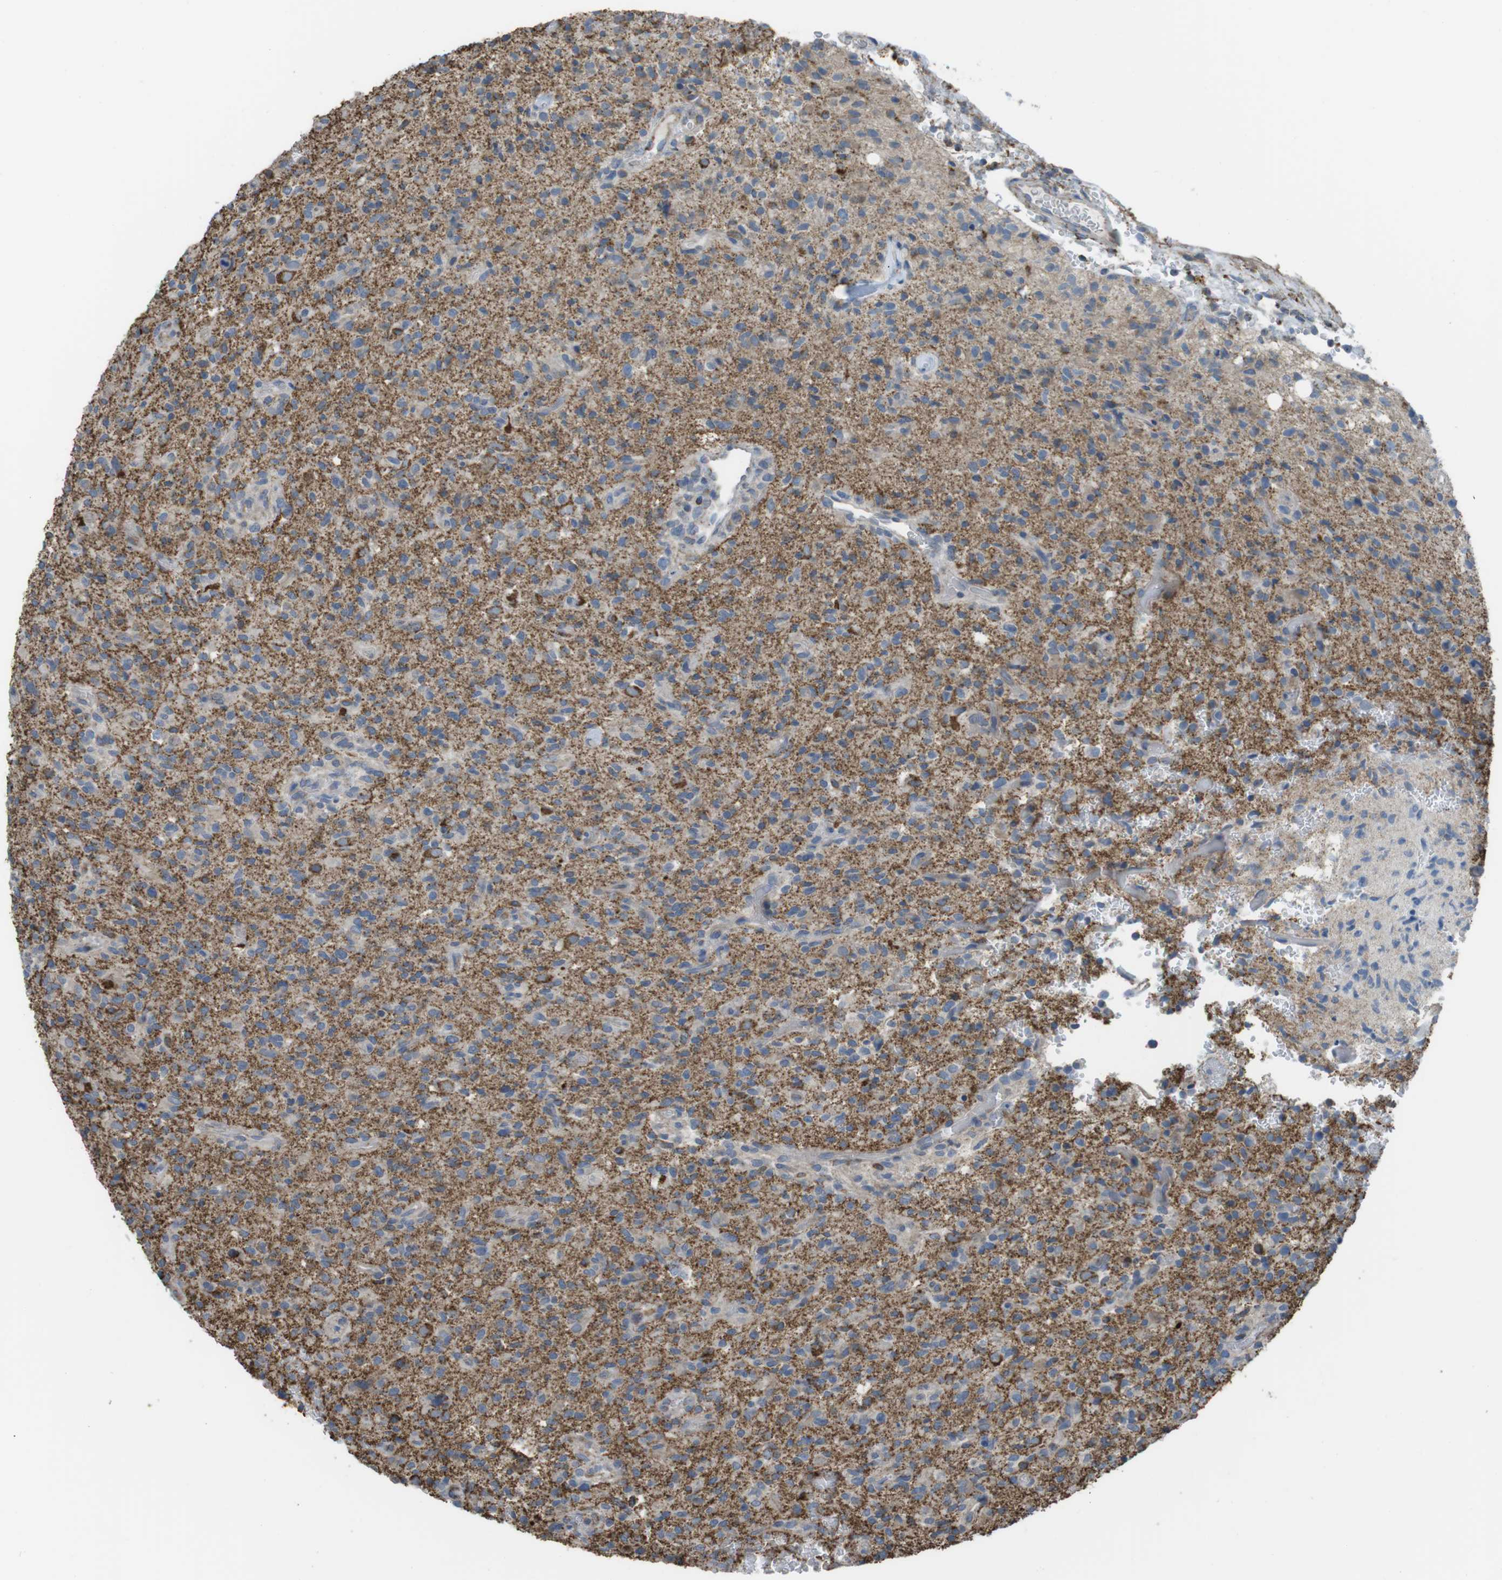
{"staining": {"intensity": "moderate", "quantity": "25%-75%", "location": "cytoplasmic/membranous"}, "tissue": "glioma", "cell_type": "Tumor cells", "image_type": "cancer", "snomed": [{"axis": "morphology", "description": "Glioma, malignant, High grade"}, {"axis": "topography", "description": "Brain"}], "caption": "Glioma stained with a protein marker shows moderate staining in tumor cells.", "gene": "GRIK2", "patient": {"sex": "male", "age": 71}}